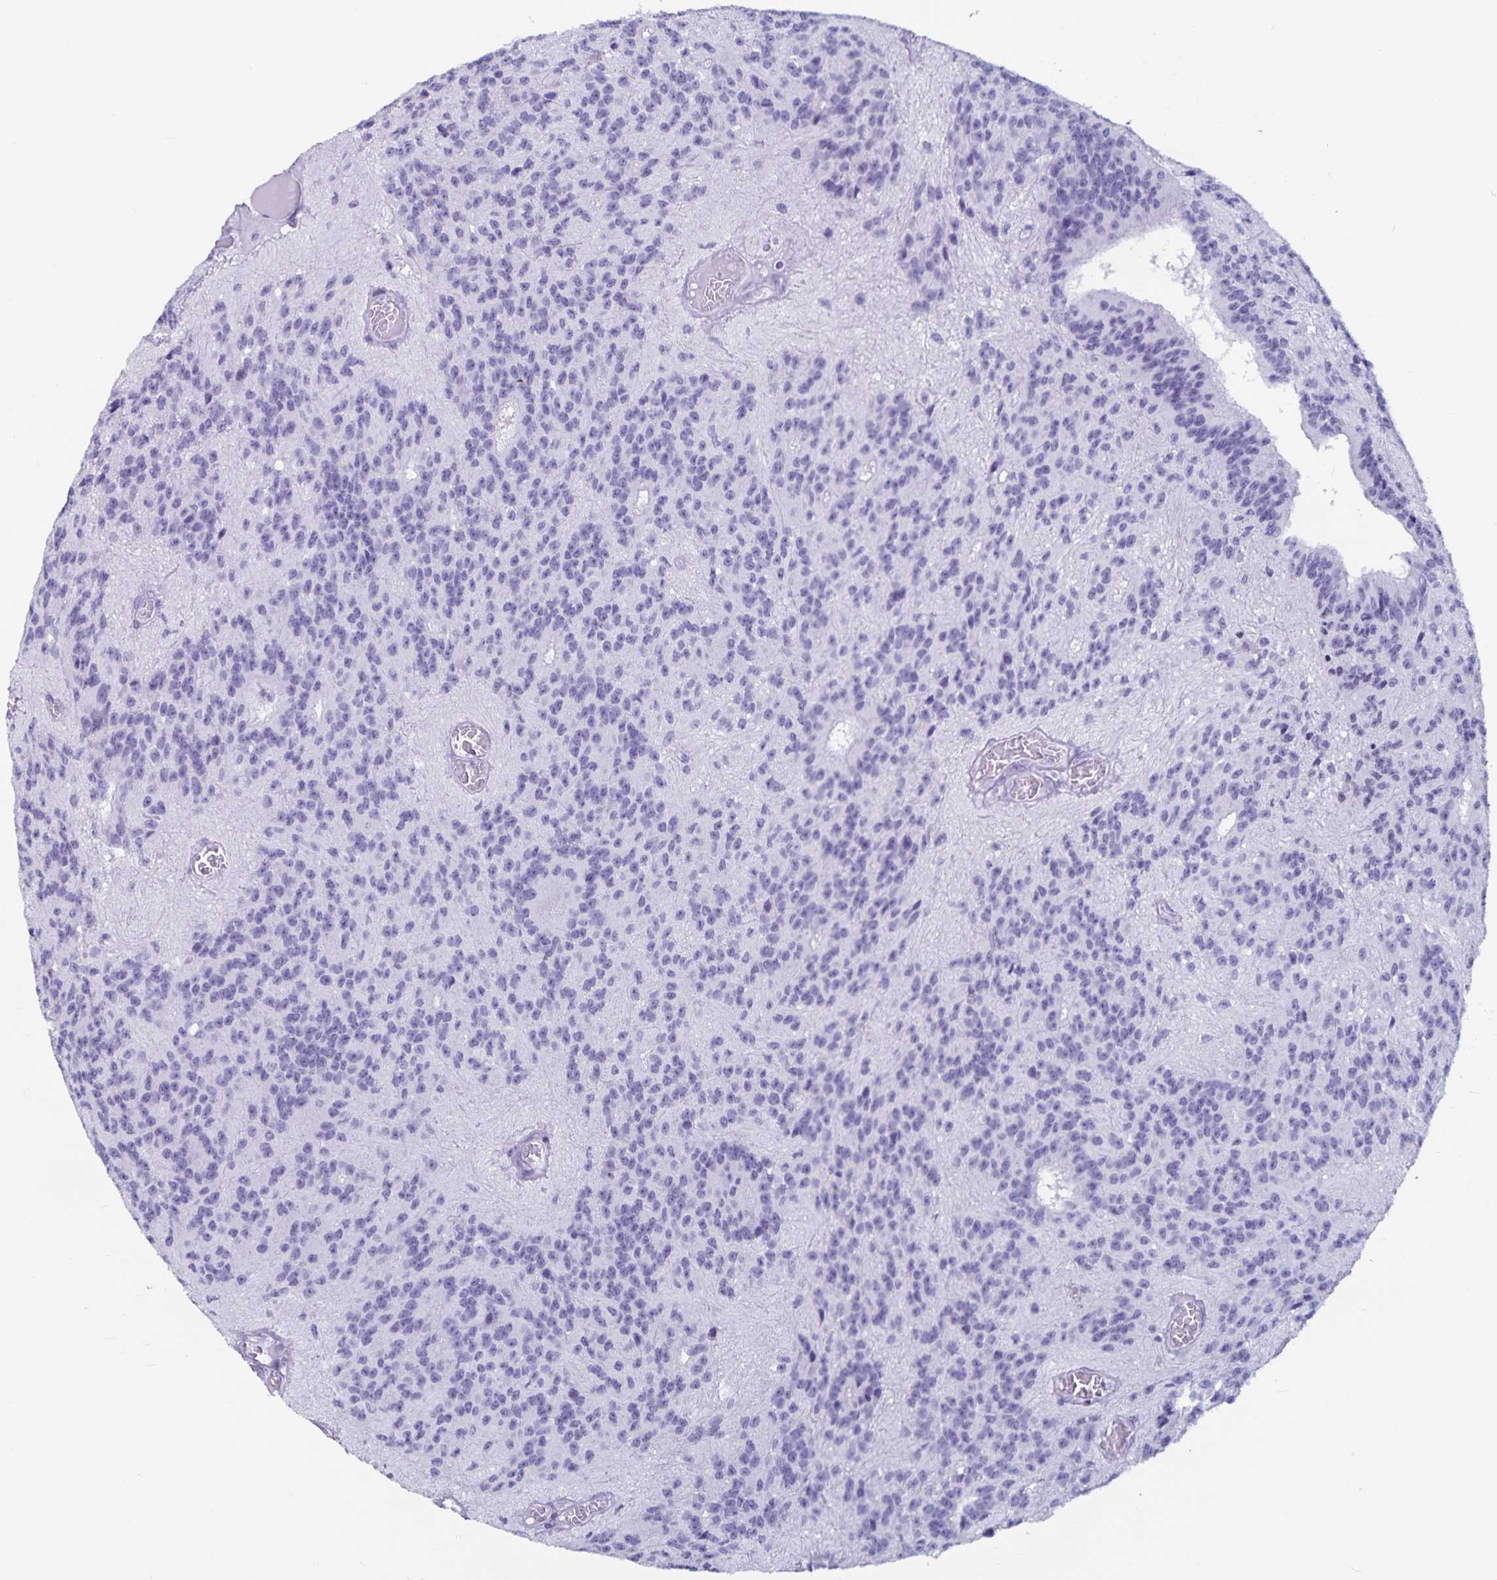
{"staining": {"intensity": "negative", "quantity": "none", "location": "none"}, "tissue": "glioma", "cell_type": "Tumor cells", "image_type": "cancer", "snomed": [{"axis": "morphology", "description": "Glioma, malignant, Low grade"}, {"axis": "topography", "description": "Brain"}], "caption": "Immunohistochemical staining of human malignant glioma (low-grade) shows no significant staining in tumor cells.", "gene": "GPR137", "patient": {"sex": "male", "age": 31}}